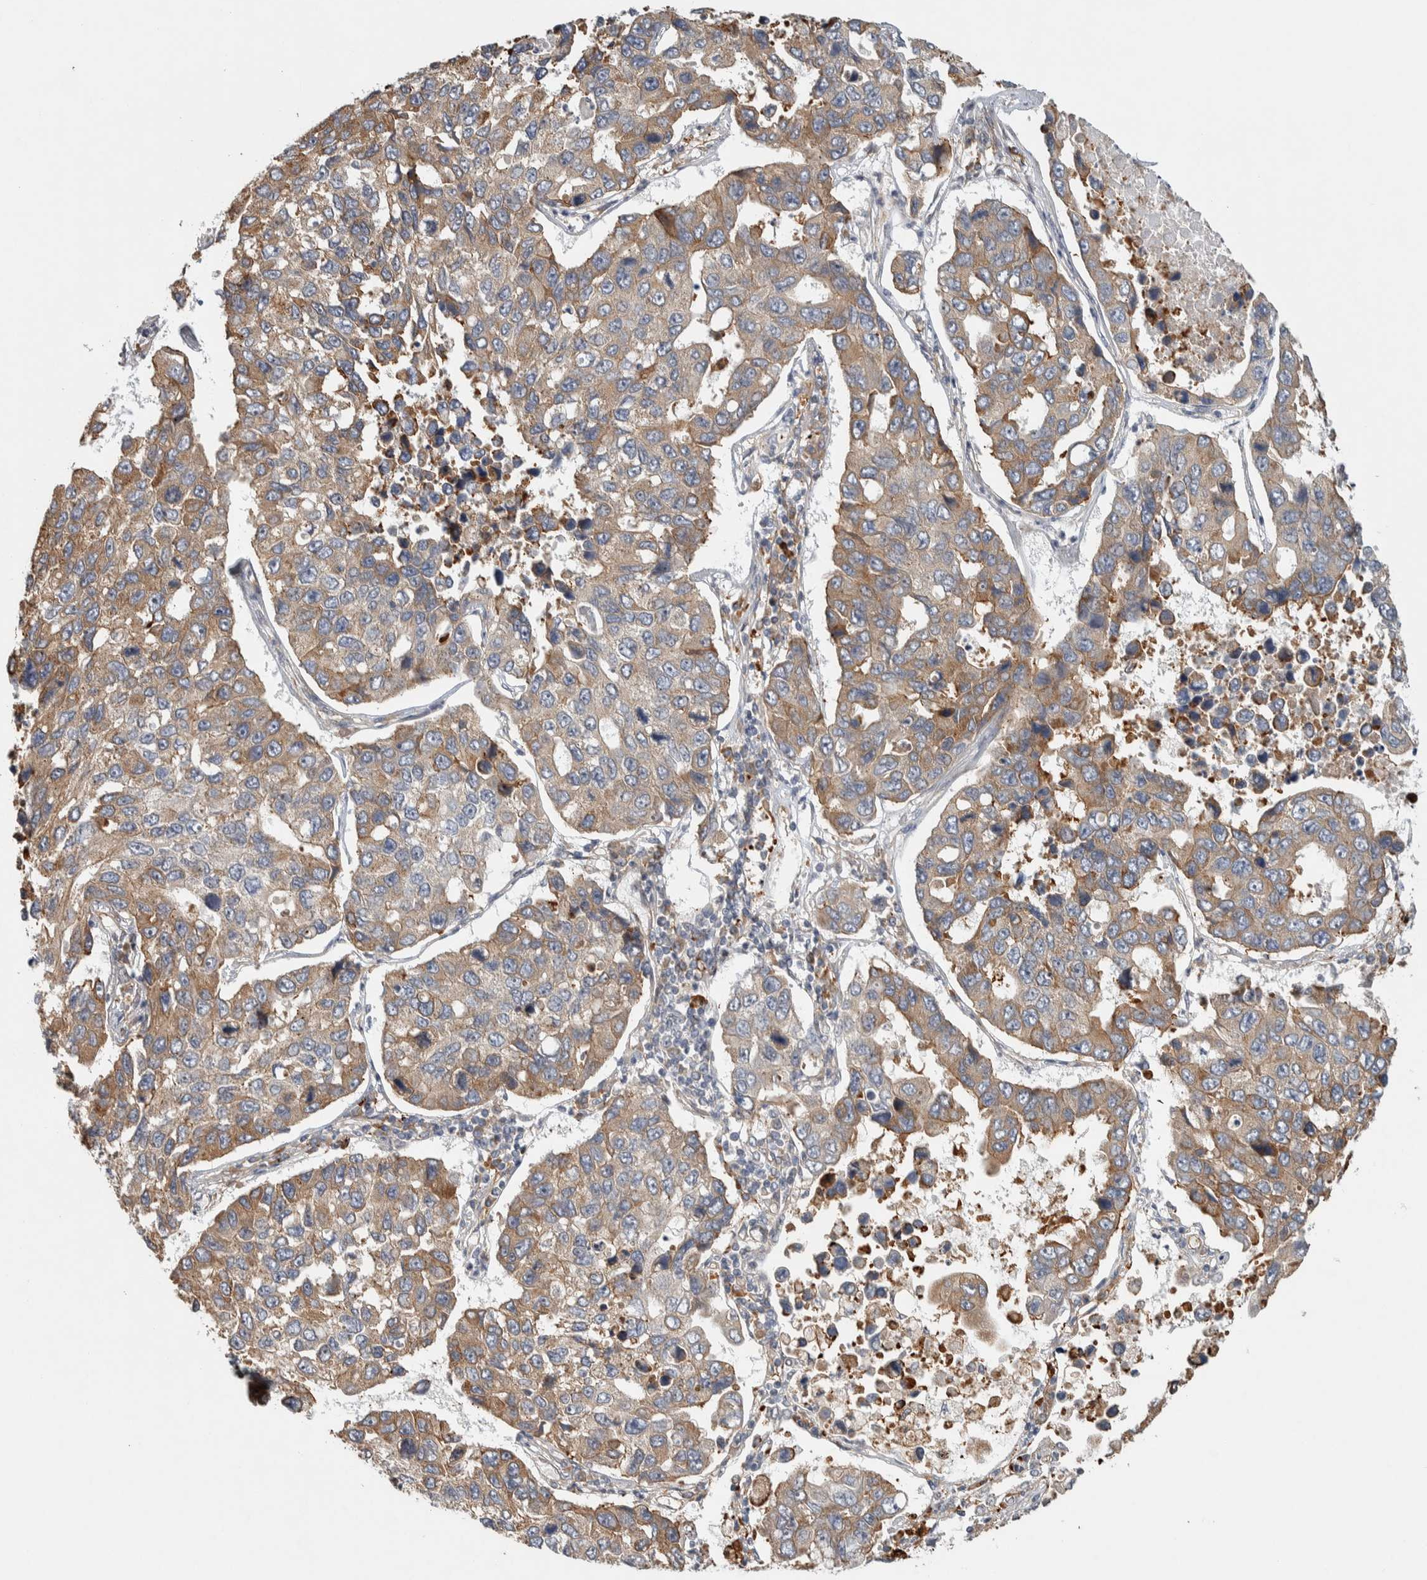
{"staining": {"intensity": "weak", "quantity": ">75%", "location": "cytoplasmic/membranous"}, "tissue": "lung cancer", "cell_type": "Tumor cells", "image_type": "cancer", "snomed": [{"axis": "morphology", "description": "Adenocarcinoma, NOS"}, {"axis": "topography", "description": "Lung"}], "caption": "About >75% of tumor cells in adenocarcinoma (lung) exhibit weak cytoplasmic/membranous protein positivity as visualized by brown immunohistochemical staining.", "gene": "TBC1D31", "patient": {"sex": "male", "age": 64}}